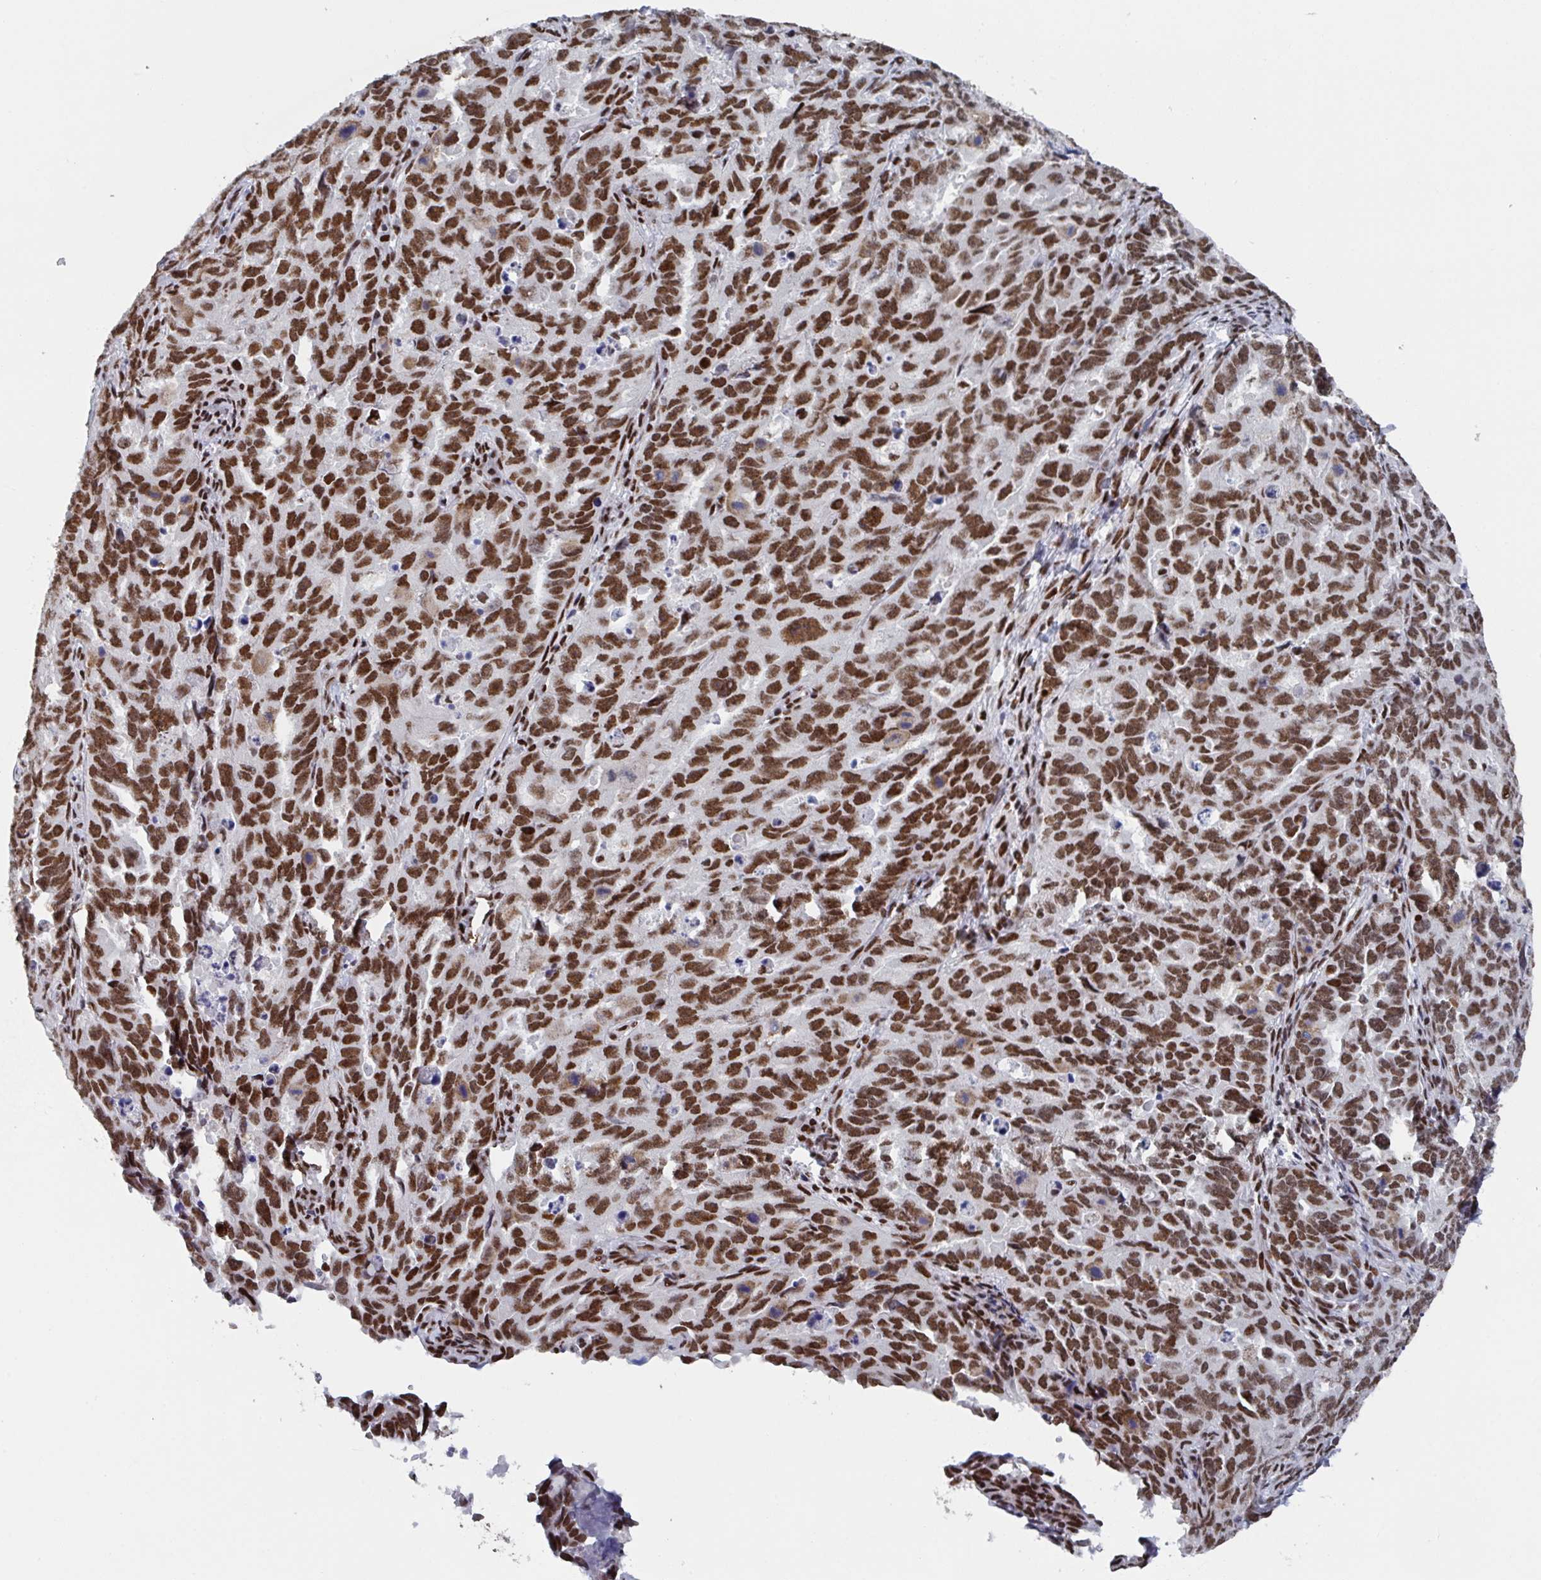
{"staining": {"intensity": "strong", "quantity": ">75%", "location": "nuclear"}, "tissue": "endometrial cancer", "cell_type": "Tumor cells", "image_type": "cancer", "snomed": [{"axis": "morphology", "description": "Adenocarcinoma, NOS"}, {"axis": "topography", "description": "Endometrium"}], "caption": "IHC micrograph of neoplastic tissue: adenocarcinoma (endometrial) stained using immunohistochemistry (IHC) demonstrates high levels of strong protein expression localized specifically in the nuclear of tumor cells, appearing as a nuclear brown color.", "gene": "ZNF607", "patient": {"sex": "female", "age": 65}}